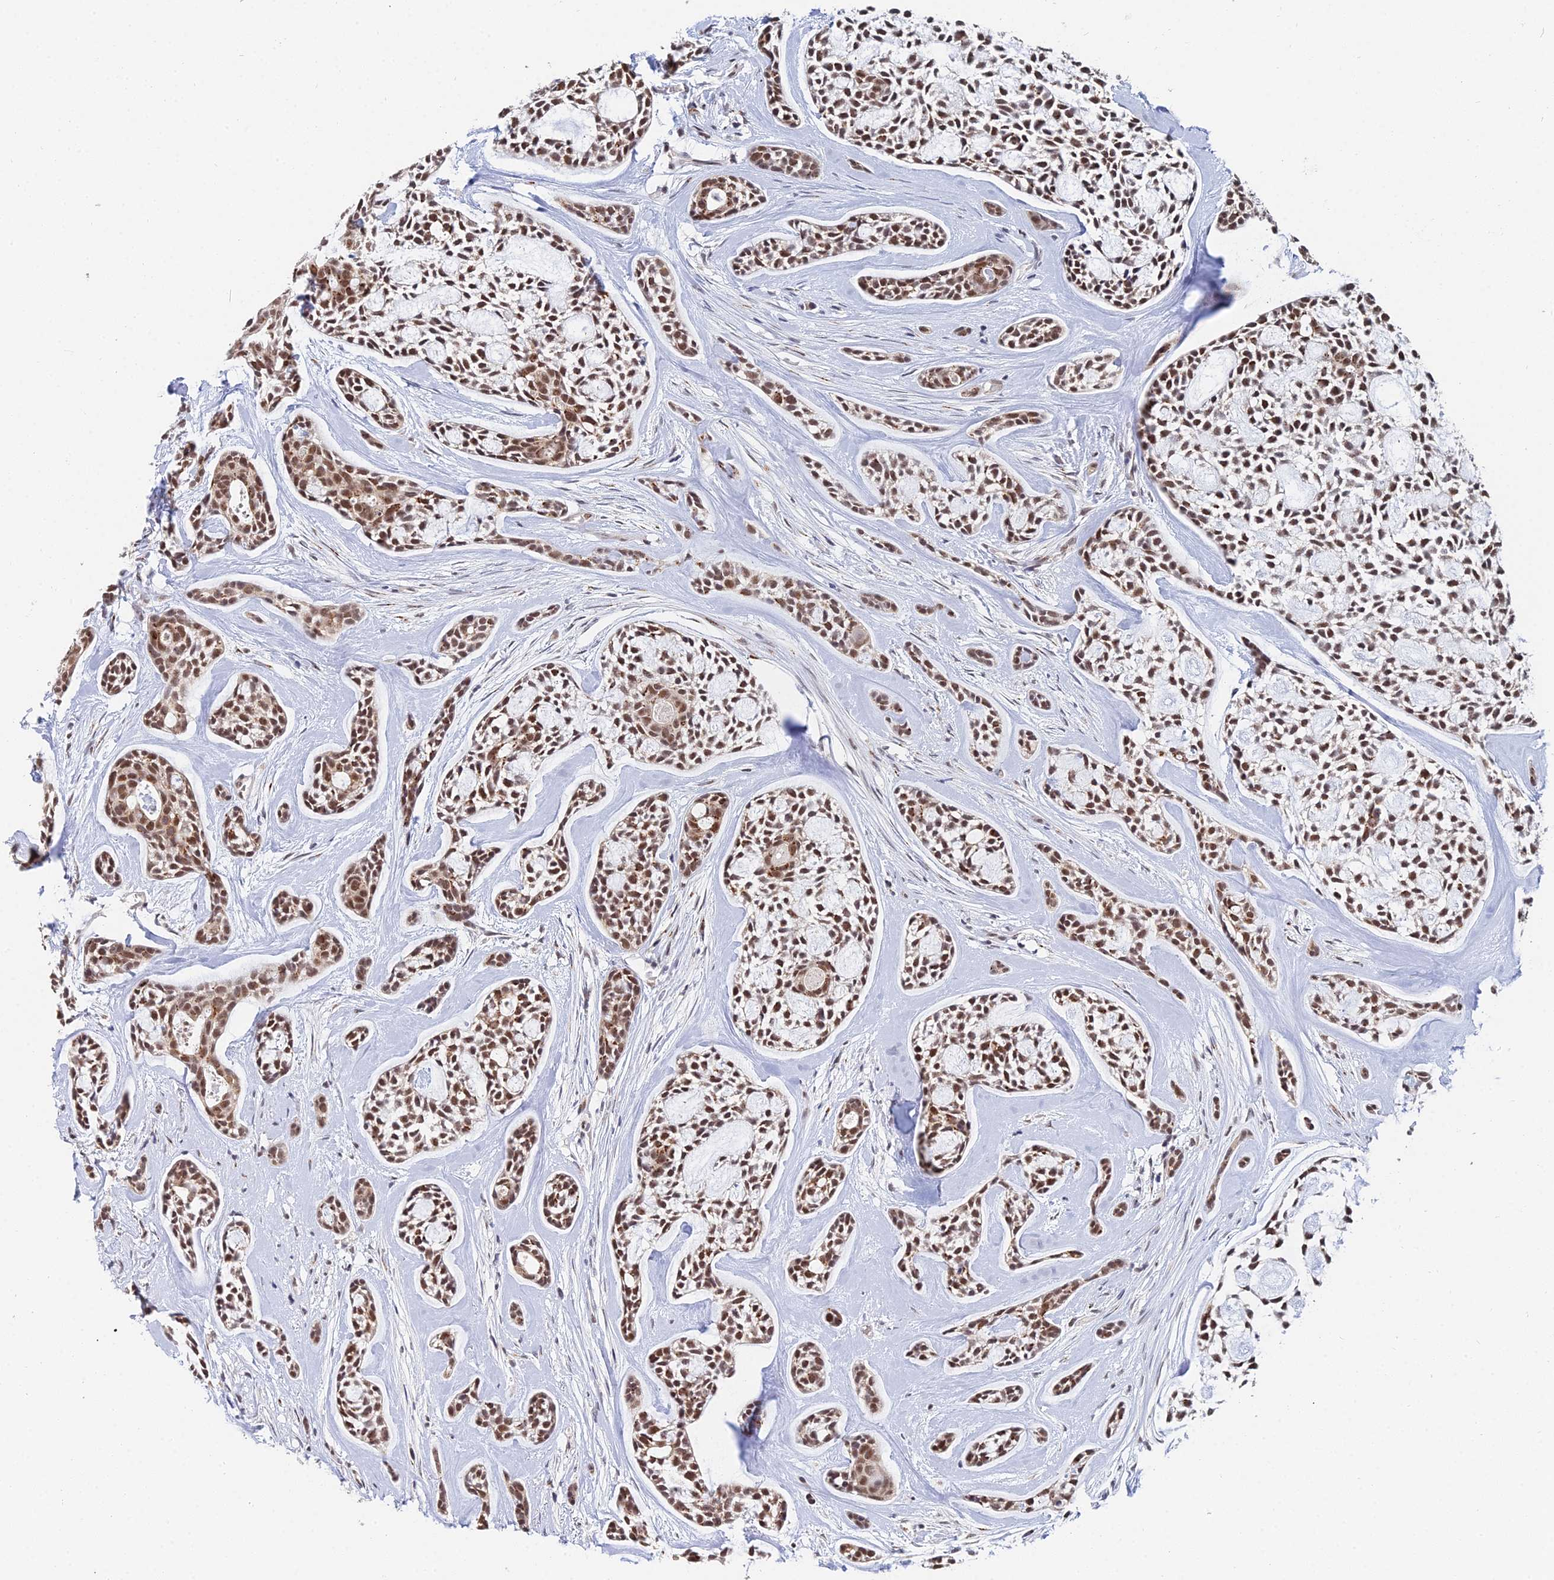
{"staining": {"intensity": "moderate", "quantity": ">75%", "location": "nuclear"}, "tissue": "head and neck cancer", "cell_type": "Tumor cells", "image_type": "cancer", "snomed": [{"axis": "morphology", "description": "Adenocarcinoma, NOS"}, {"axis": "topography", "description": "Subcutis"}, {"axis": "topography", "description": "Head-Neck"}], "caption": "A brown stain shows moderate nuclear positivity of a protein in adenocarcinoma (head and neck) tumor cells. Immunohistochemistry (ihc) stains the protein in brown and the nuclei are stained blue.", "gene": "THOC3", "patient": {"sex": "female", "age": 73}}